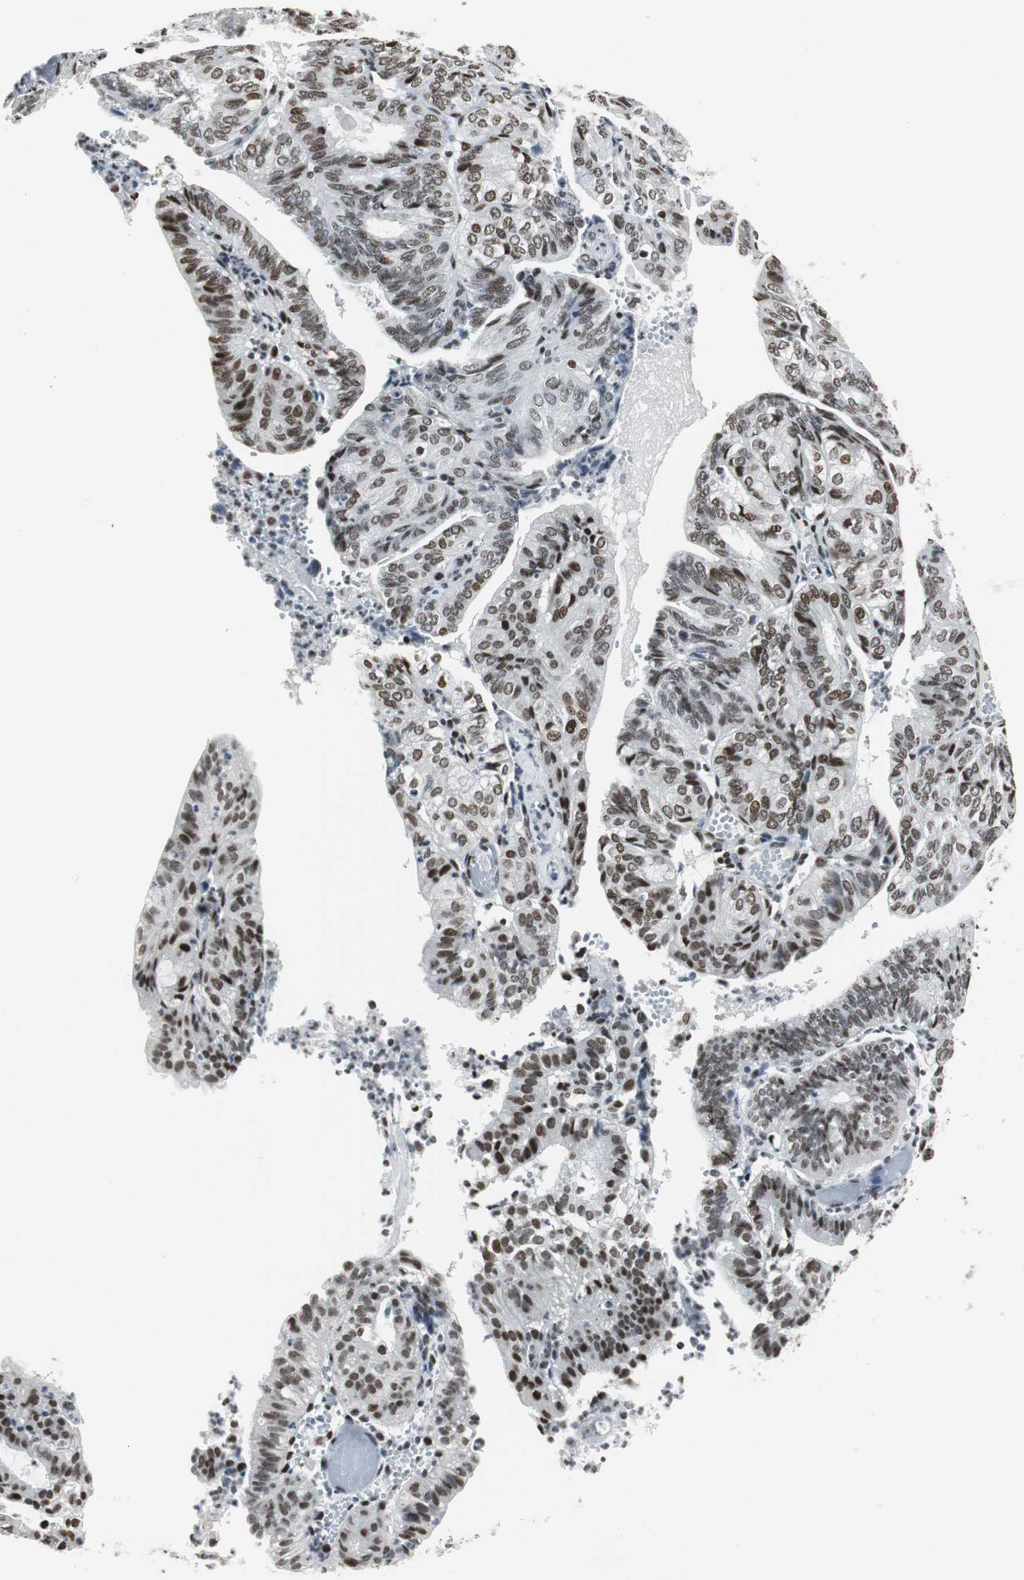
{"staining": {"intensity": "weak", "quantity": ">75%", "location": "nuclear"}, "tissue": "endometrial cancer", "cell_type": "Tumor cells", "image_type": "cancer", "snomed": [{"axis": "morphology", "description": "Adenocarcinoma, NOS"}, {"axis": "topography", "description": "Uterus"}], "caption": "Protein analysis of endometrial cancer (adenocarcinoma) tissue reveals weak nuclear expression in about >75% of tumor cells.", "gene": "RBBP4", "patient": {"sex": "female", "age": 60}}